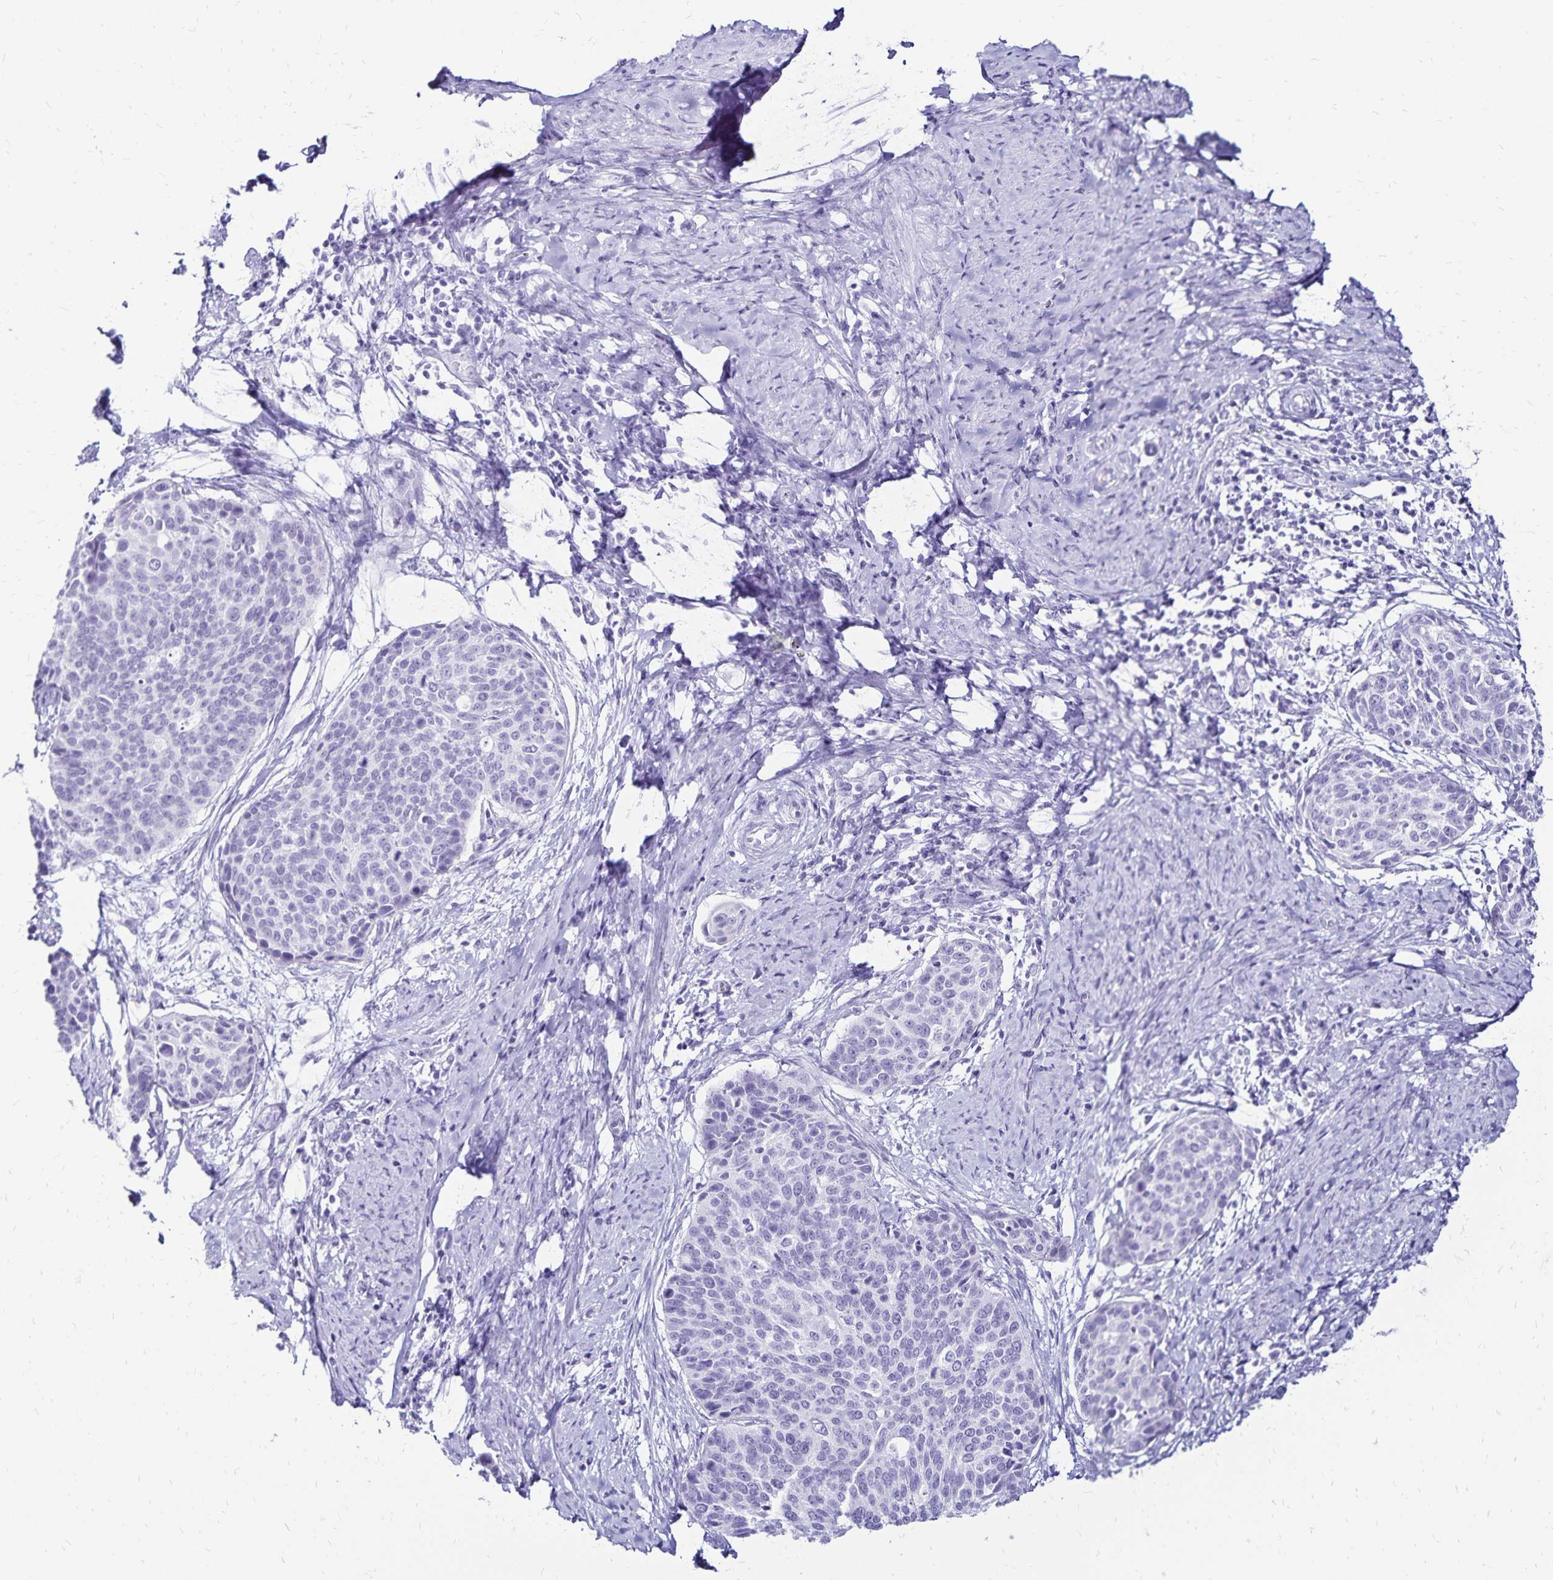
{"staining": {"intensity": "negative", "quantity": "none", "location": "none"}, "tissue": "cervical cancer", "cell_type": "Tumor cells", "image_type": "cancer", "snomed": [{"axis": "morphology", "description": "Squamous cell carcinoma, NOS"}, {"axis": "topography", "description": "Cervix"}], "caption": "Protein analysis of cervical cancer shows no significant staining in tumor cells.", "gene": "LIN28B", "patient": {"sex": "female", "age": 69}}